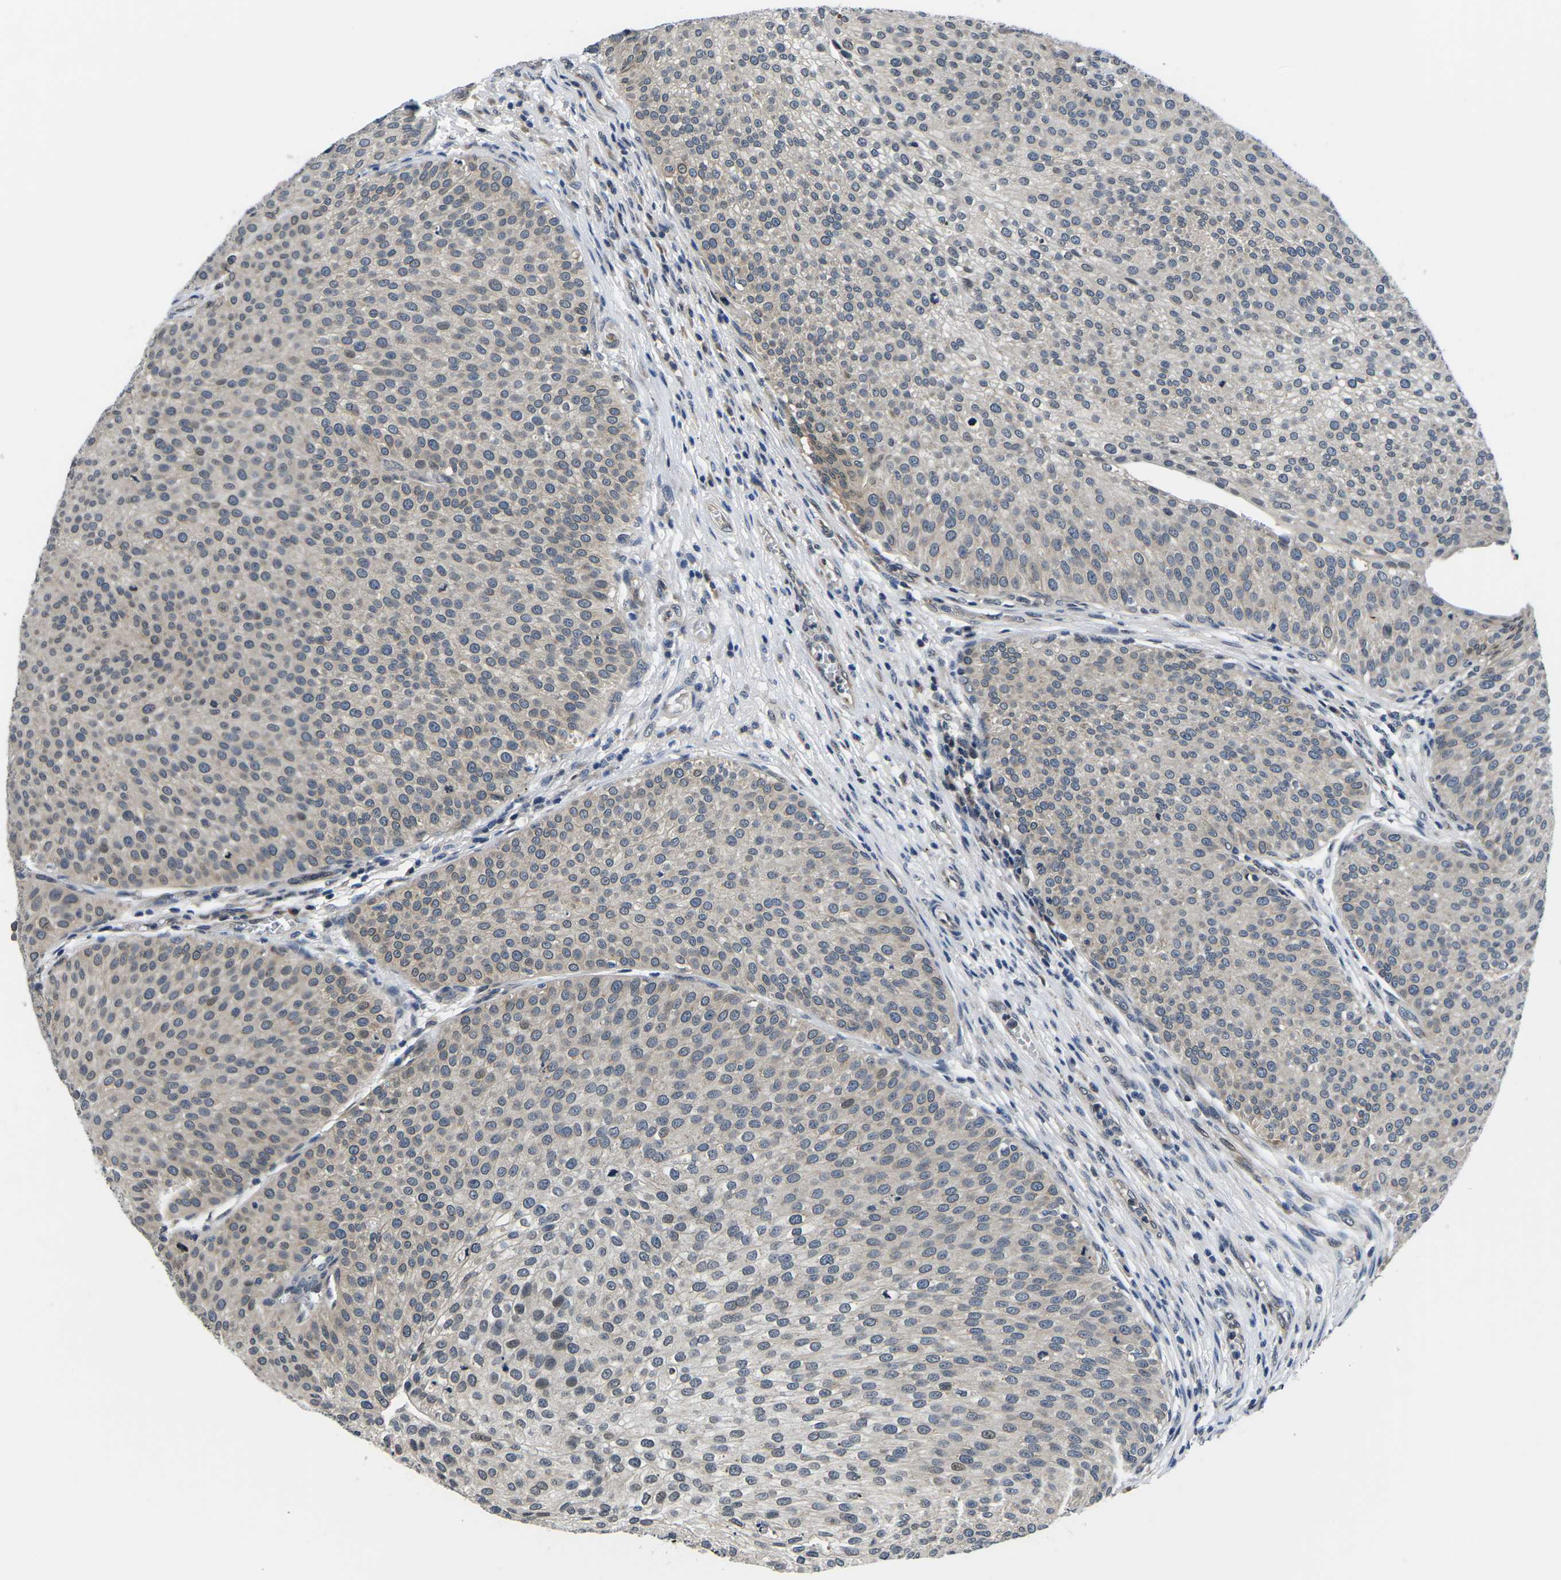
{"staining": {"intensity": "weak", "quantity": "<25%", "location": "nuclear"}, "tissue": "urothelial cancer", "cell_type": "Tumor cells", "image_type": "cancer", "snomed": [{"axis": "morphology", "description": "Urothelial carcinoma, Low grade"}, {"axis": "topography", "description": "Smooth muscle"}, {"axis": "topography", "description": "Urinary bladder"}], "caption": "IHC histopathology image of human urothelial cancer stained for a protein (brown), which demonstrates no expression in tumor cells.", "gene": "SNX10", "patient": {"sex": "male", "age": 60}}